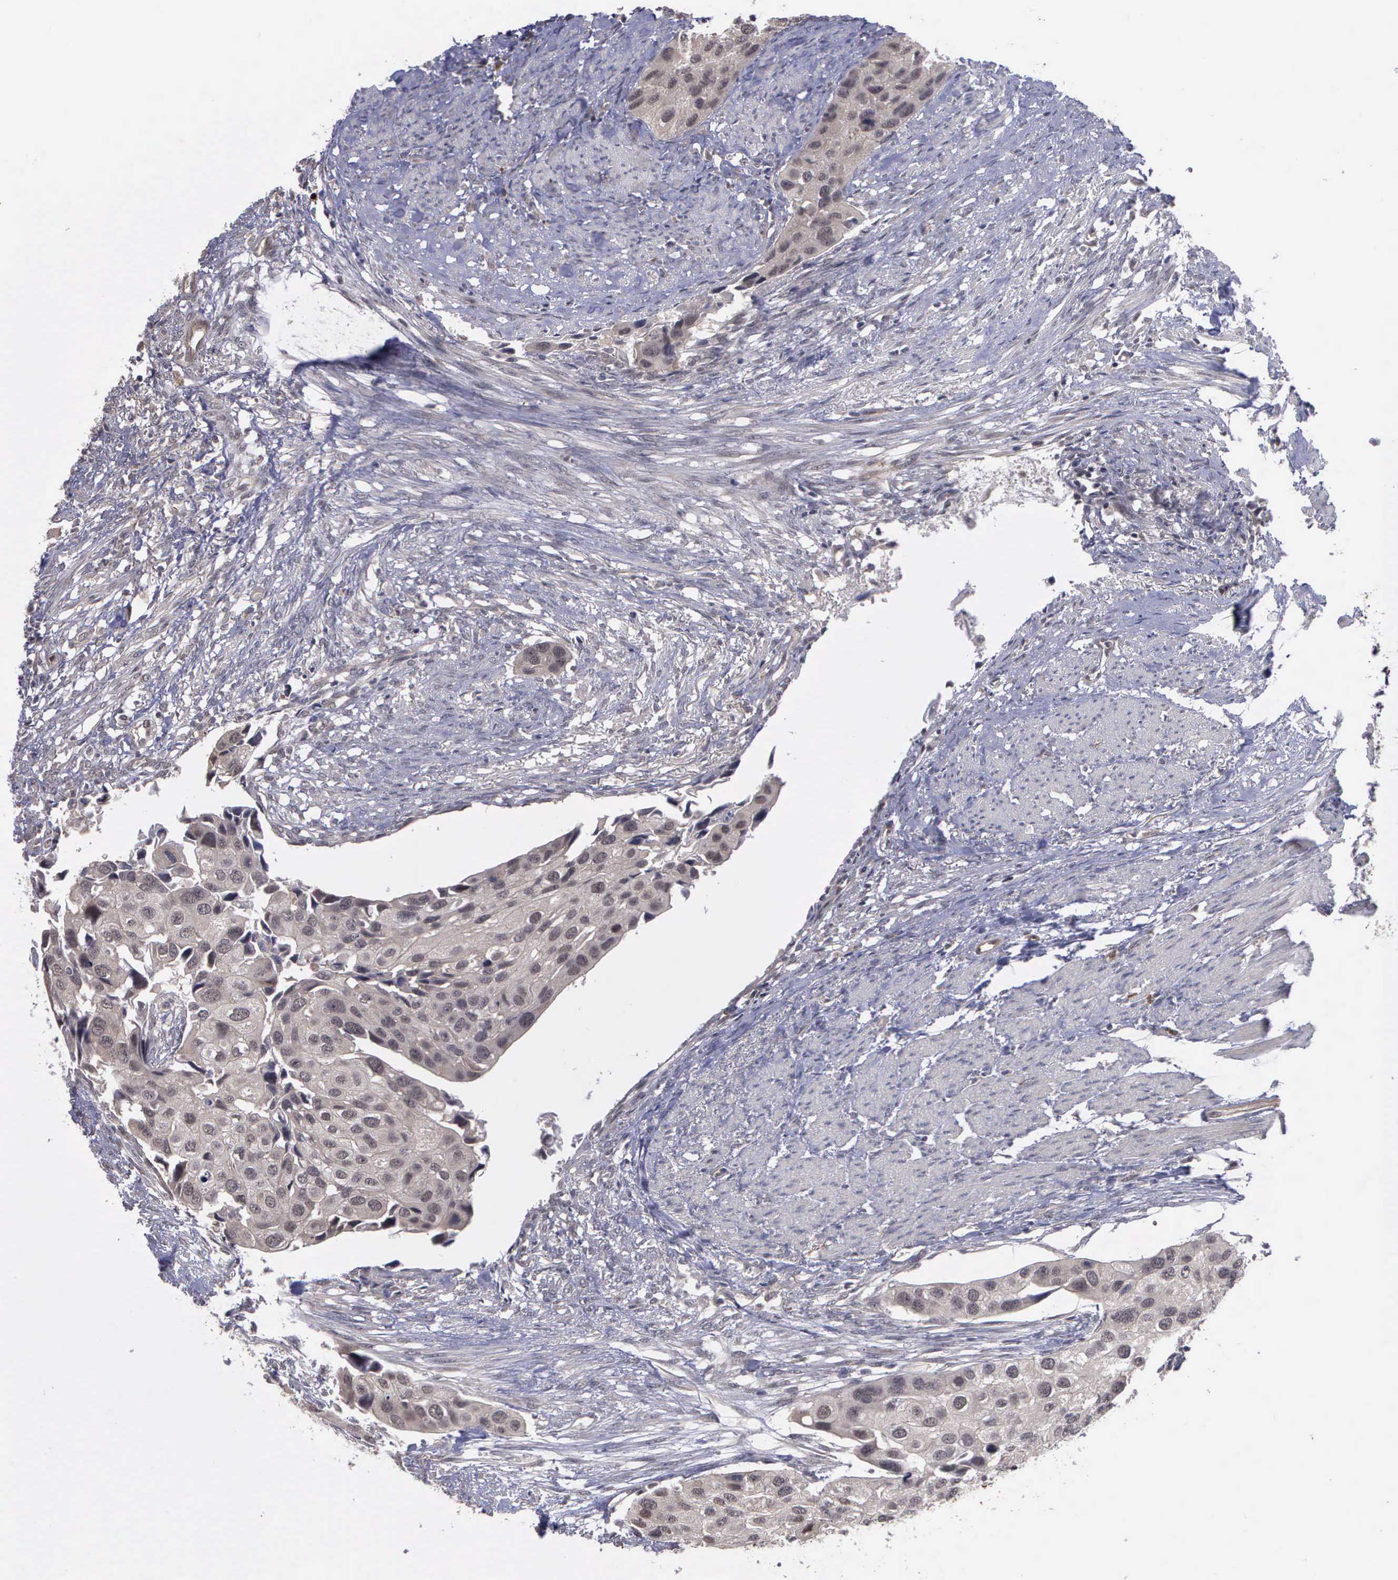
{"staining": {"intensity": "weak", "quantity": "25%-75%", "location": "cytoplasmic/membranous,nuclear"}, "tissue": "urothelial cancer", "cell_type": "Tumor cells", "image_type": "cancer", "snomed": [{"axis": "morphology", "description": "Urothelial carcinoma, High grade"}, {"axis": "topography", "description": "Urinary bladder"}], "caption": "Immunohistochemistry image of neoplastic tissue: urothelial cancer stained using immunohistochemistry exhibits low levels of weak protein expression localized specifically in the cytoplasmic/membranous and nuclear of tumor cells, appearing as a cytoplasmic/membranous and nuclear brown color.", "gene": "MAP3K9", "patient": {"sex": "male", "age": 55}}